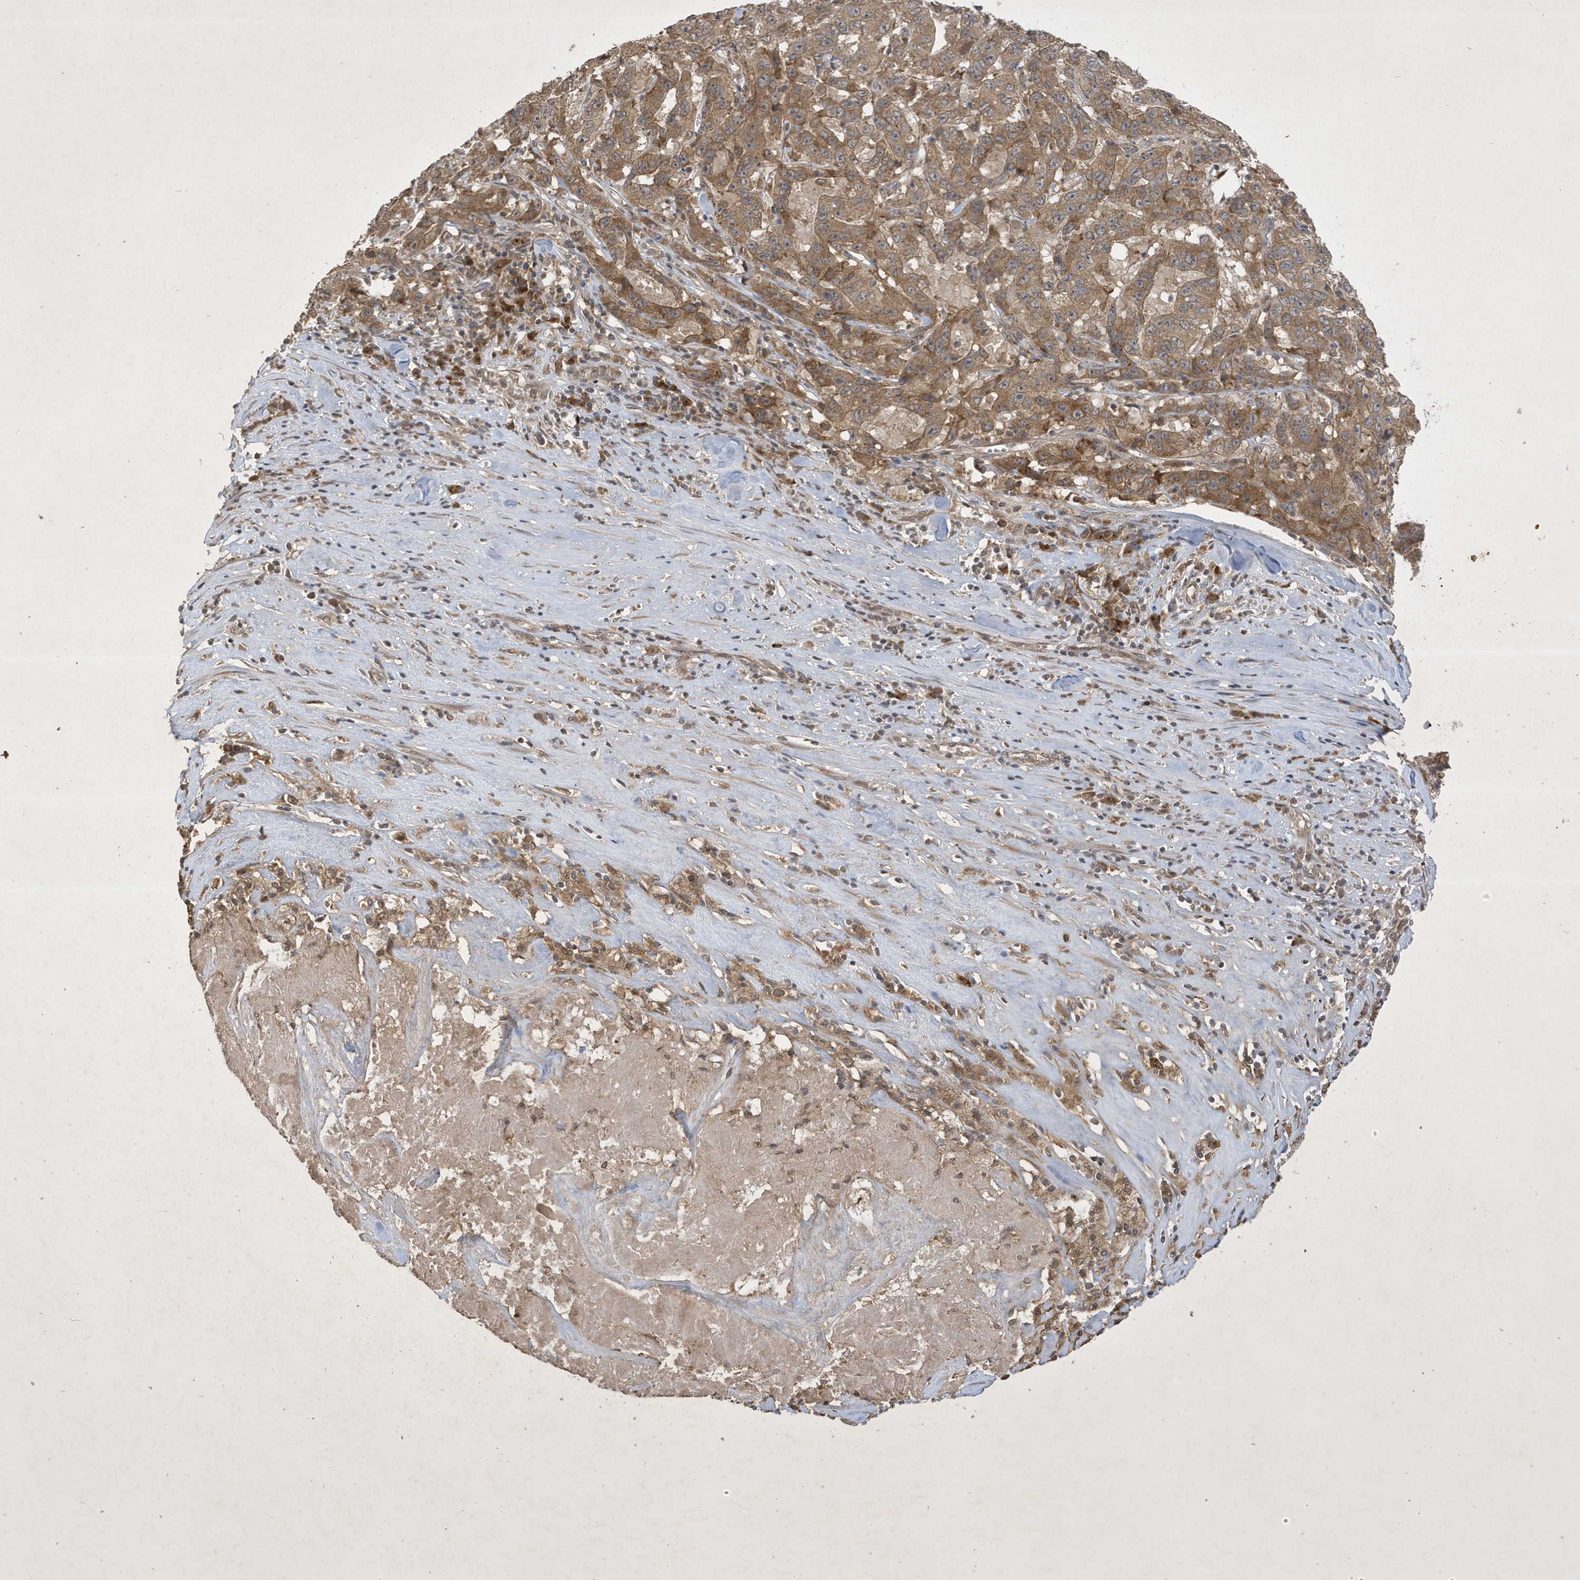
{"staining": {"intensity": "moderate", "quantity": ">75%", "location": "cytoplasmic/membranous"}, "tissue": "pancreatic cancer", "cell_type": "Tumor cells", "image_type": "cancer", "snomed": [{"axis": "morphology", "description": "Adenocarcinoma, NOS"}, {"axis": "topography", "description": "Pancreas"}], "caption": "DAB immunohistochemical staining of human pancreatic cancer shows moderate cytoplasmic/membranous protein staining in approximately >75% of tumor cells.", "gene": "STX10", "patient": {"sex": "male", "age": 63}}